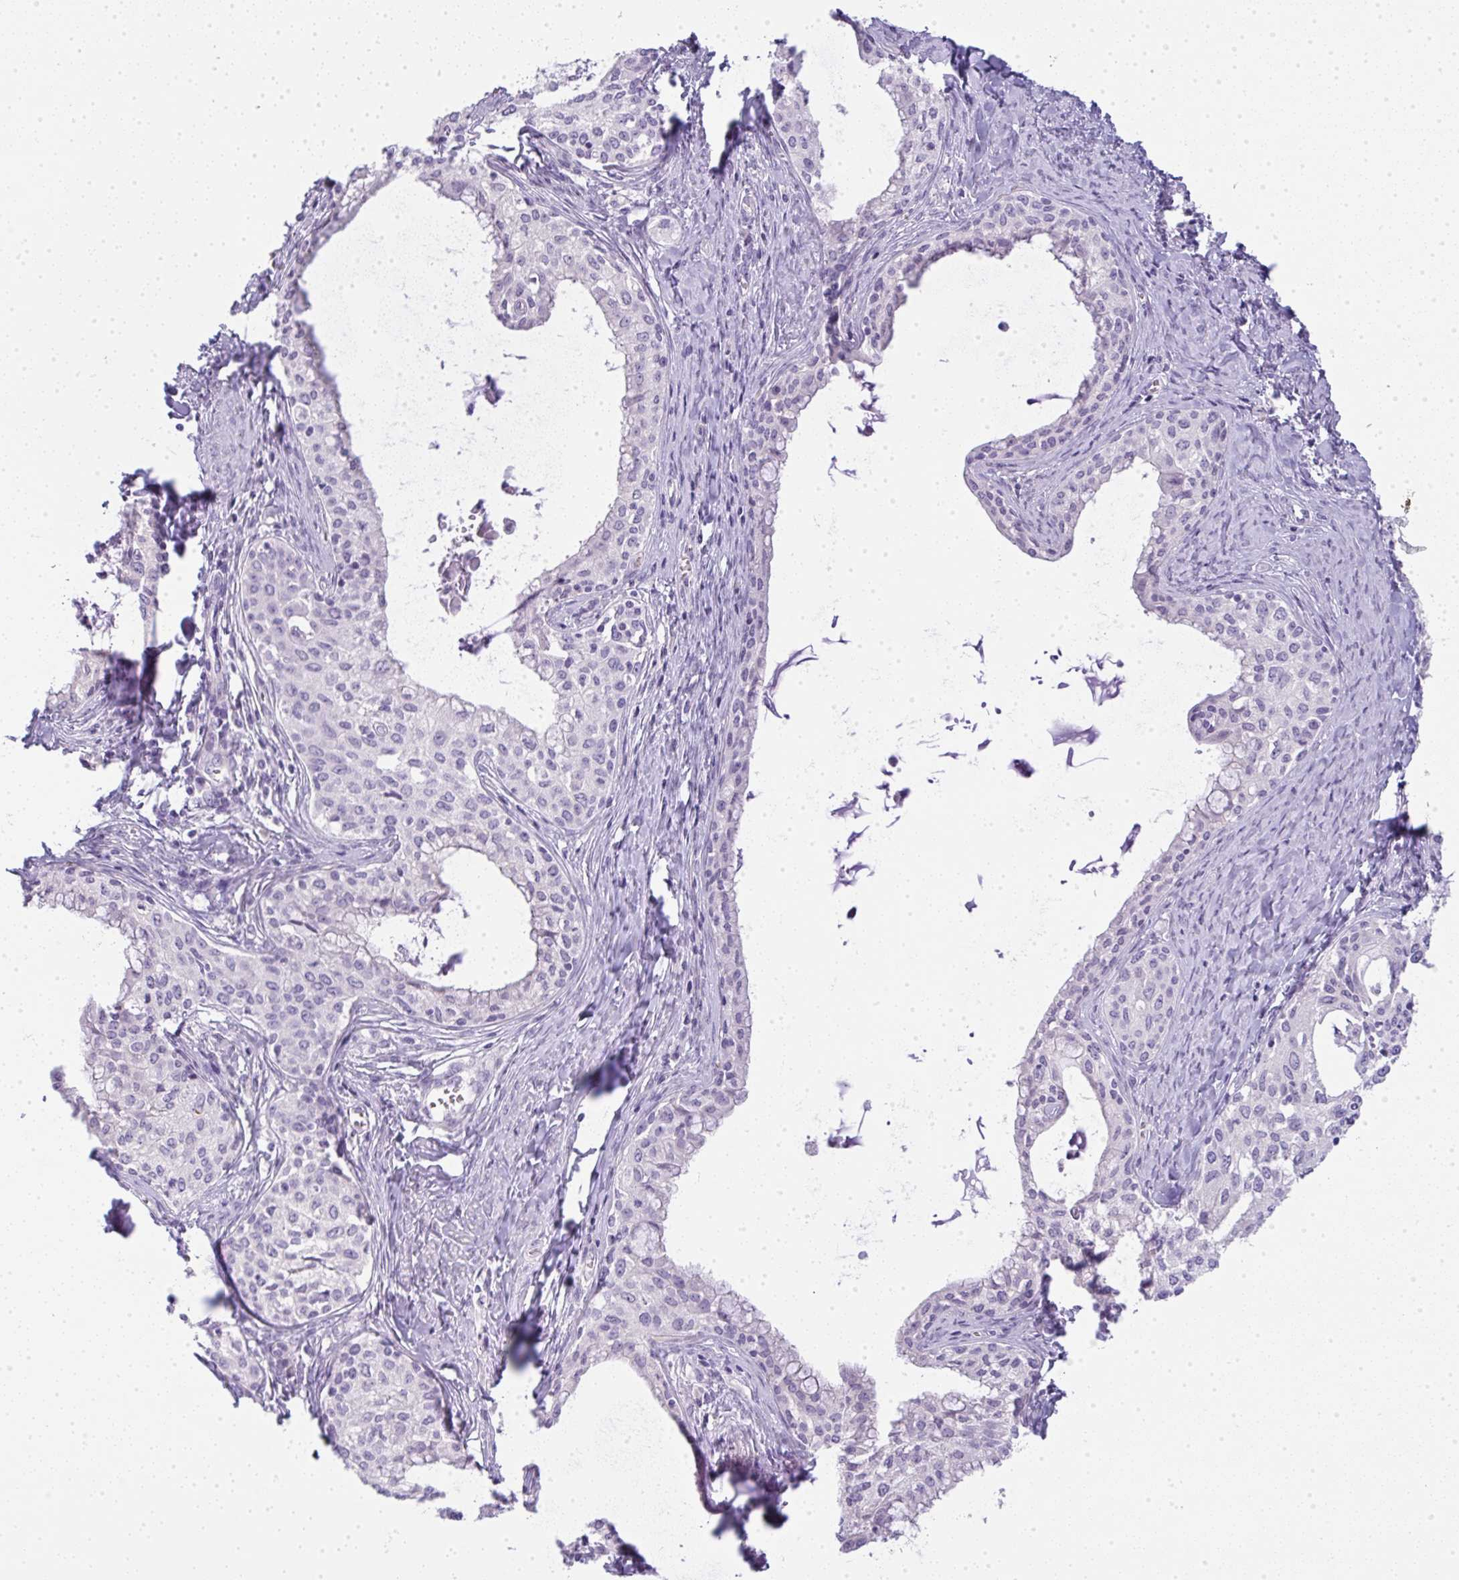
{"staining": {"intensity": "negative", "quantity": "none", "location": "none"}, "tissue": "cervical cancer", "cell_type": "Tumor cells", "image_type": "cancer", "snomed": [{"axis": "morphology", "description": "Squamous cell carcinoma, NOS"}, {"axis": "morphology", "description": "Adenocarcinoma, NOS"}, {"axis": "topography", "description": "Cervix"}], "caption": "This image is of cervical cancer stained with immunohistochemistry to label a protein in brown with the nuclei are counter-stained blue. There is no expression in tumor cells.", "gene": "LPAR4", "patient": {"sex": "female", "age": 52}}